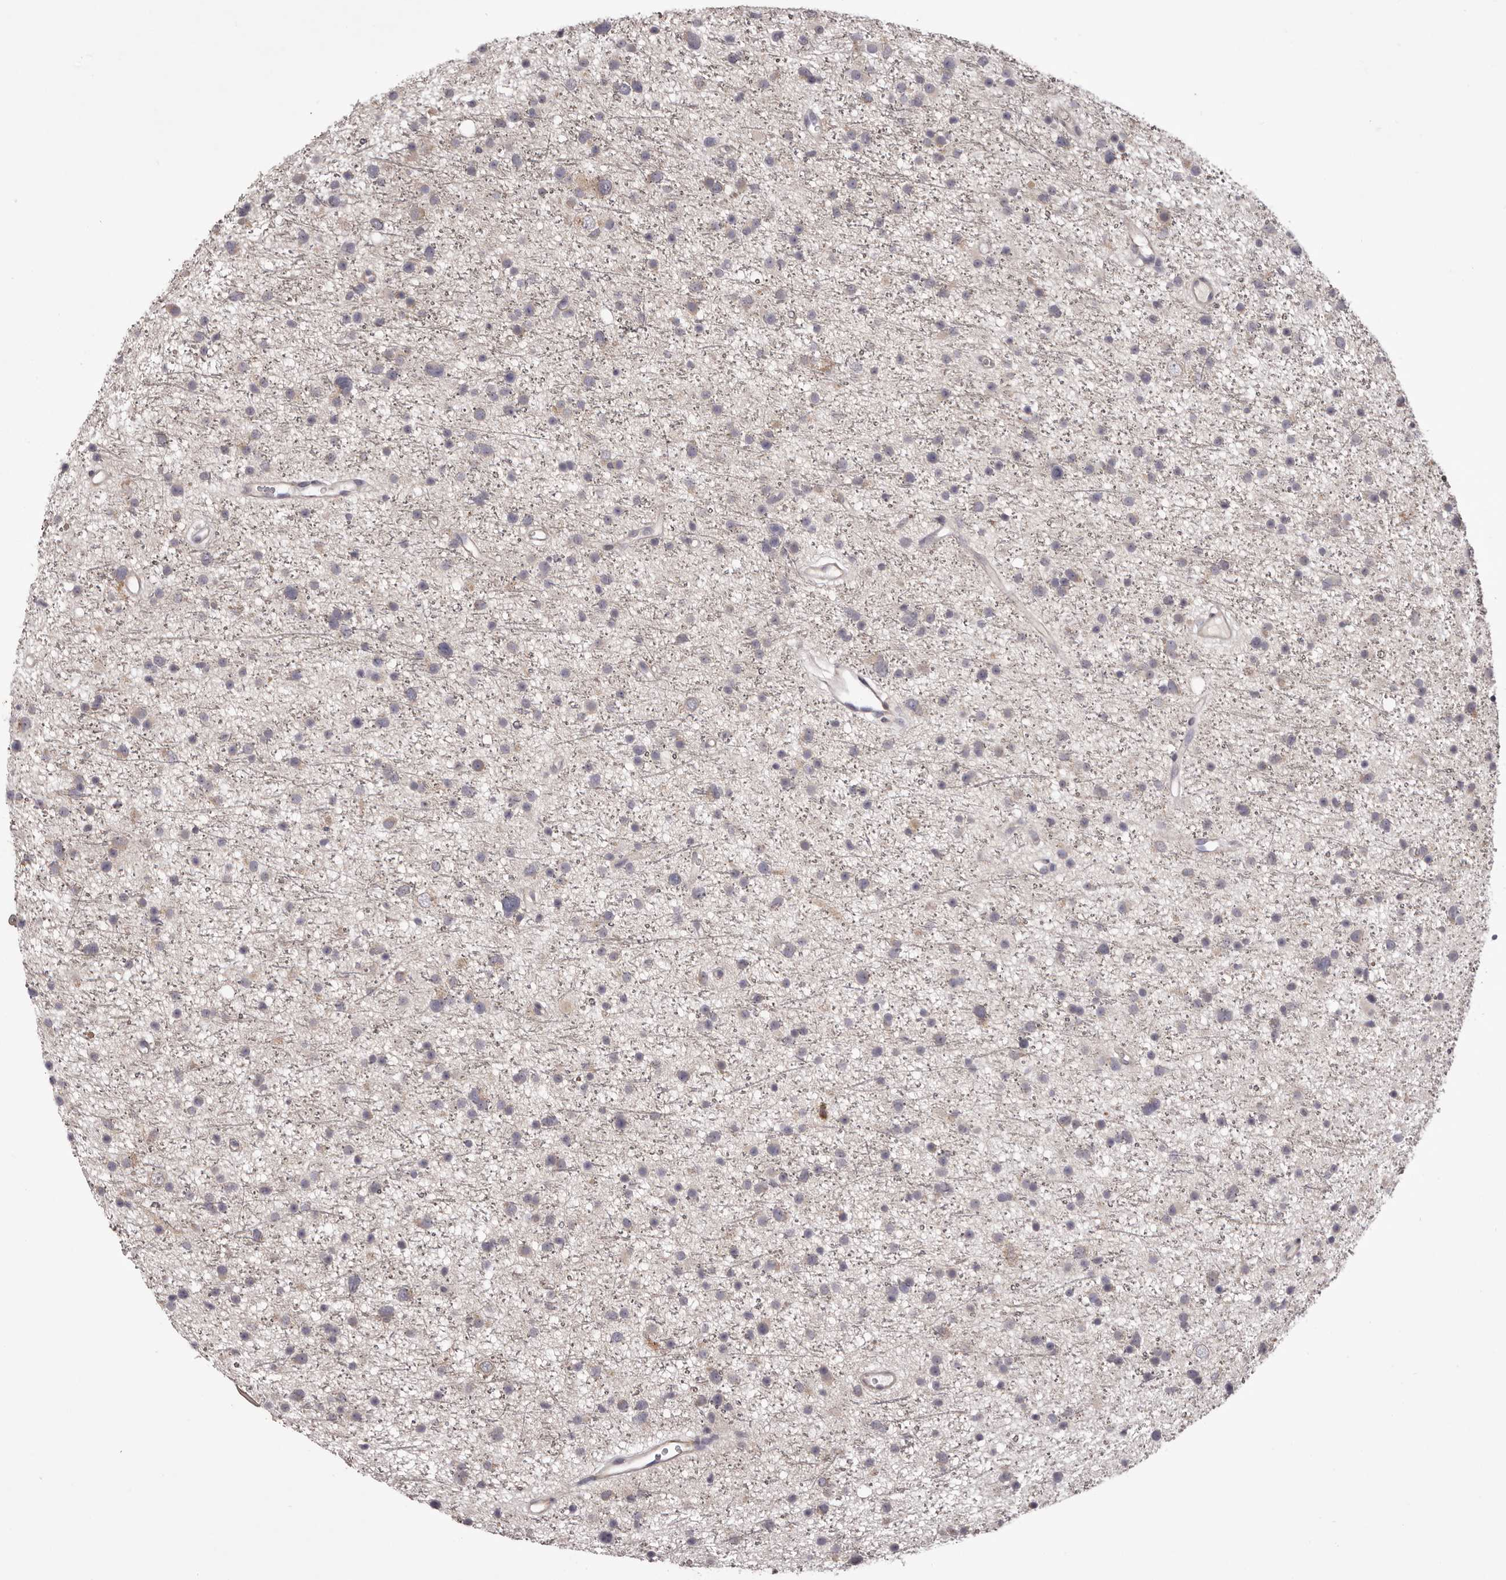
{"staining": {"intensity": "negative", "quantity": "none", "location": "none"}, "tissue": "glioma", "cell_type": "Tumor cells", "image_type": "cancer", "snomed": [{"axis": "morphology", "description": "Glioma, malignant, Low grade"}, {"axis": "topography", "description": "Cerebral cortex"}], "caption": "Photomicrograph shows no significant protein positivity in tumor cells of low-grade glioma (malignant).", "gene": "PNRC1", "patient": {"sex": "female", "age": 39}}